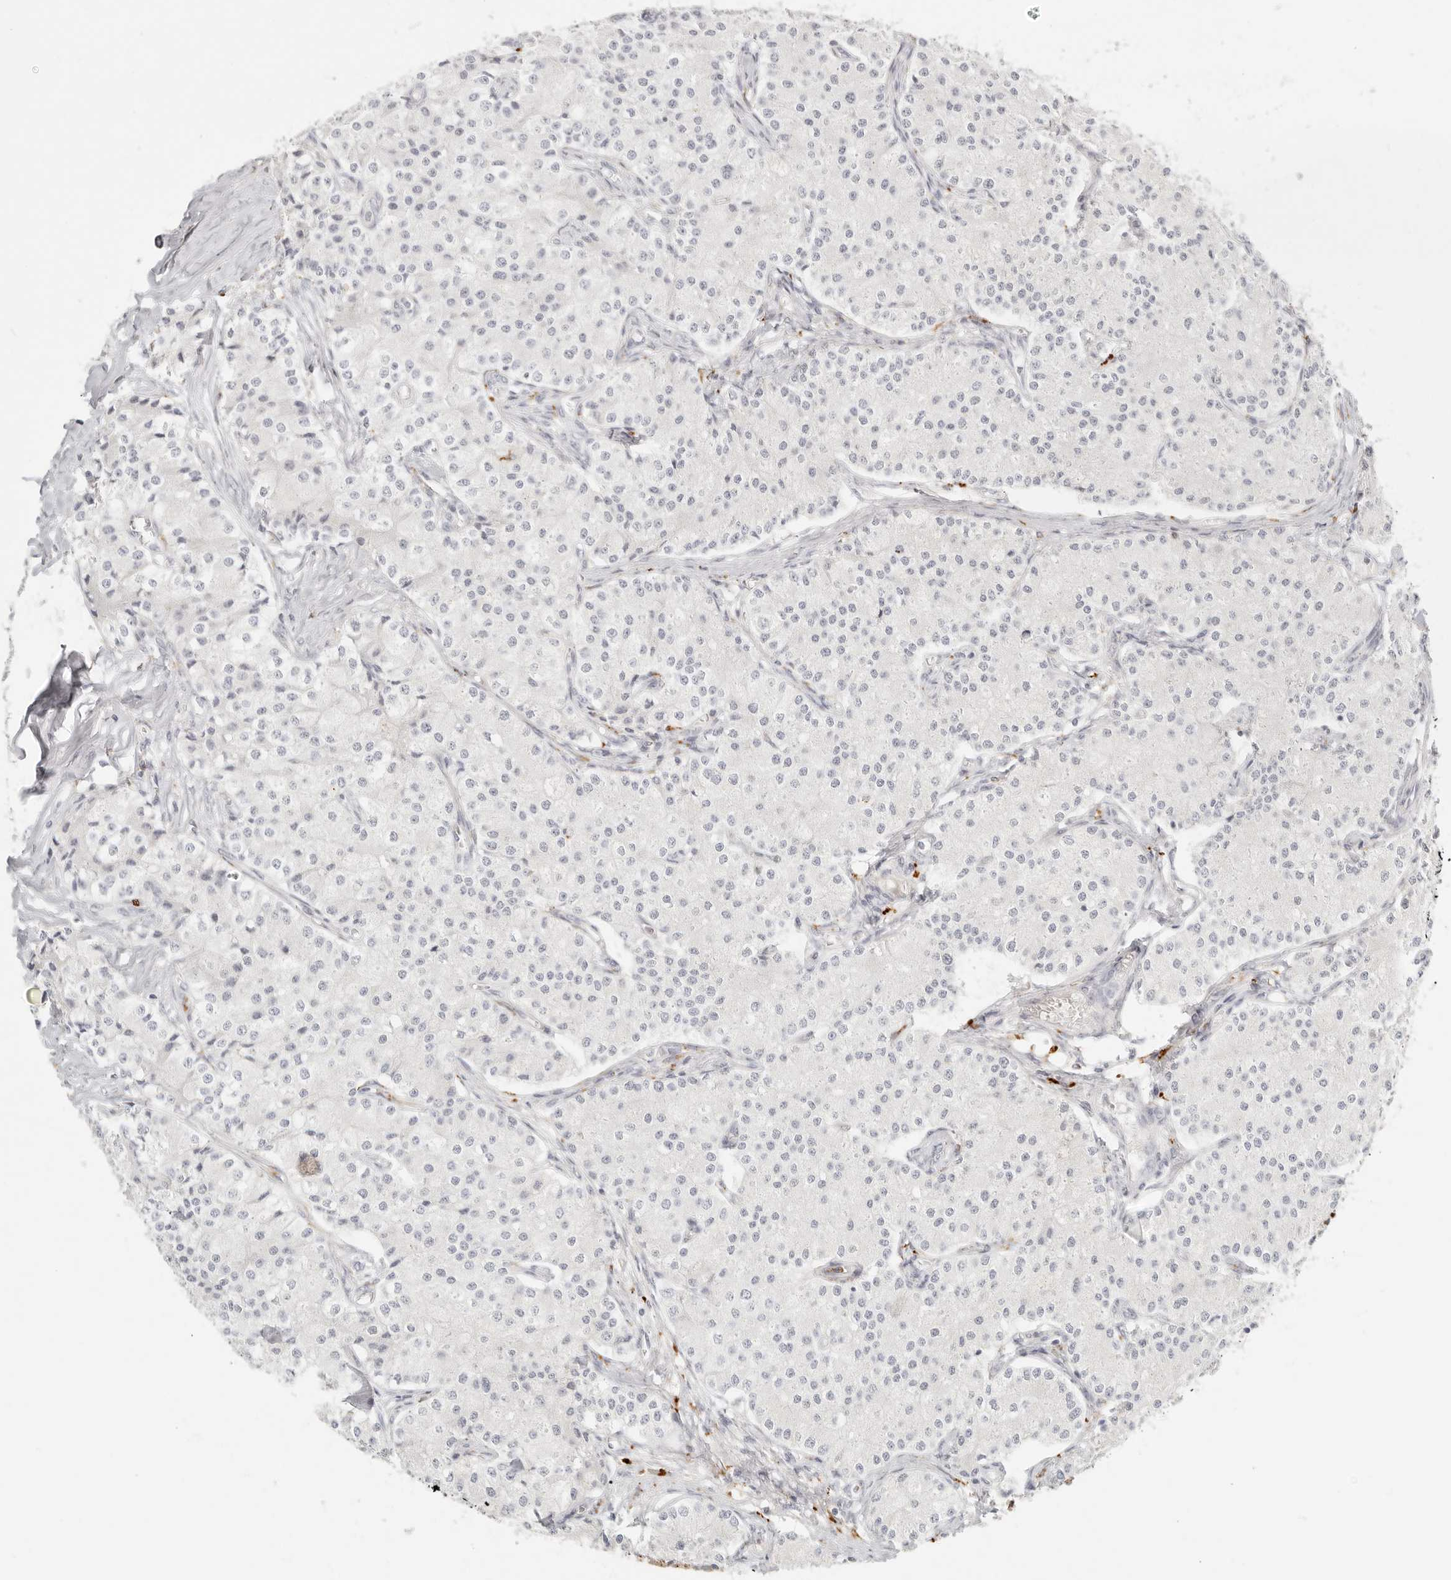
{"staining": {"intensity": "negative", "quantity": "none", "location": "none"}, "tissue": "carcinoid", "cell_type": "Tumor cells", "image_type": "cancer", "snomed": [{"axis": "morphology", "description": "Carcinoid, malignant, NOS"}, {"axis": "topography", "description": "Colon"}], "caption": "A histopathology image of carcinoid stained for a protein demonstrates no brown staining in tumor cells.", "gene": "RNASET2", "patient": {"sex": "female", "age": 52}}